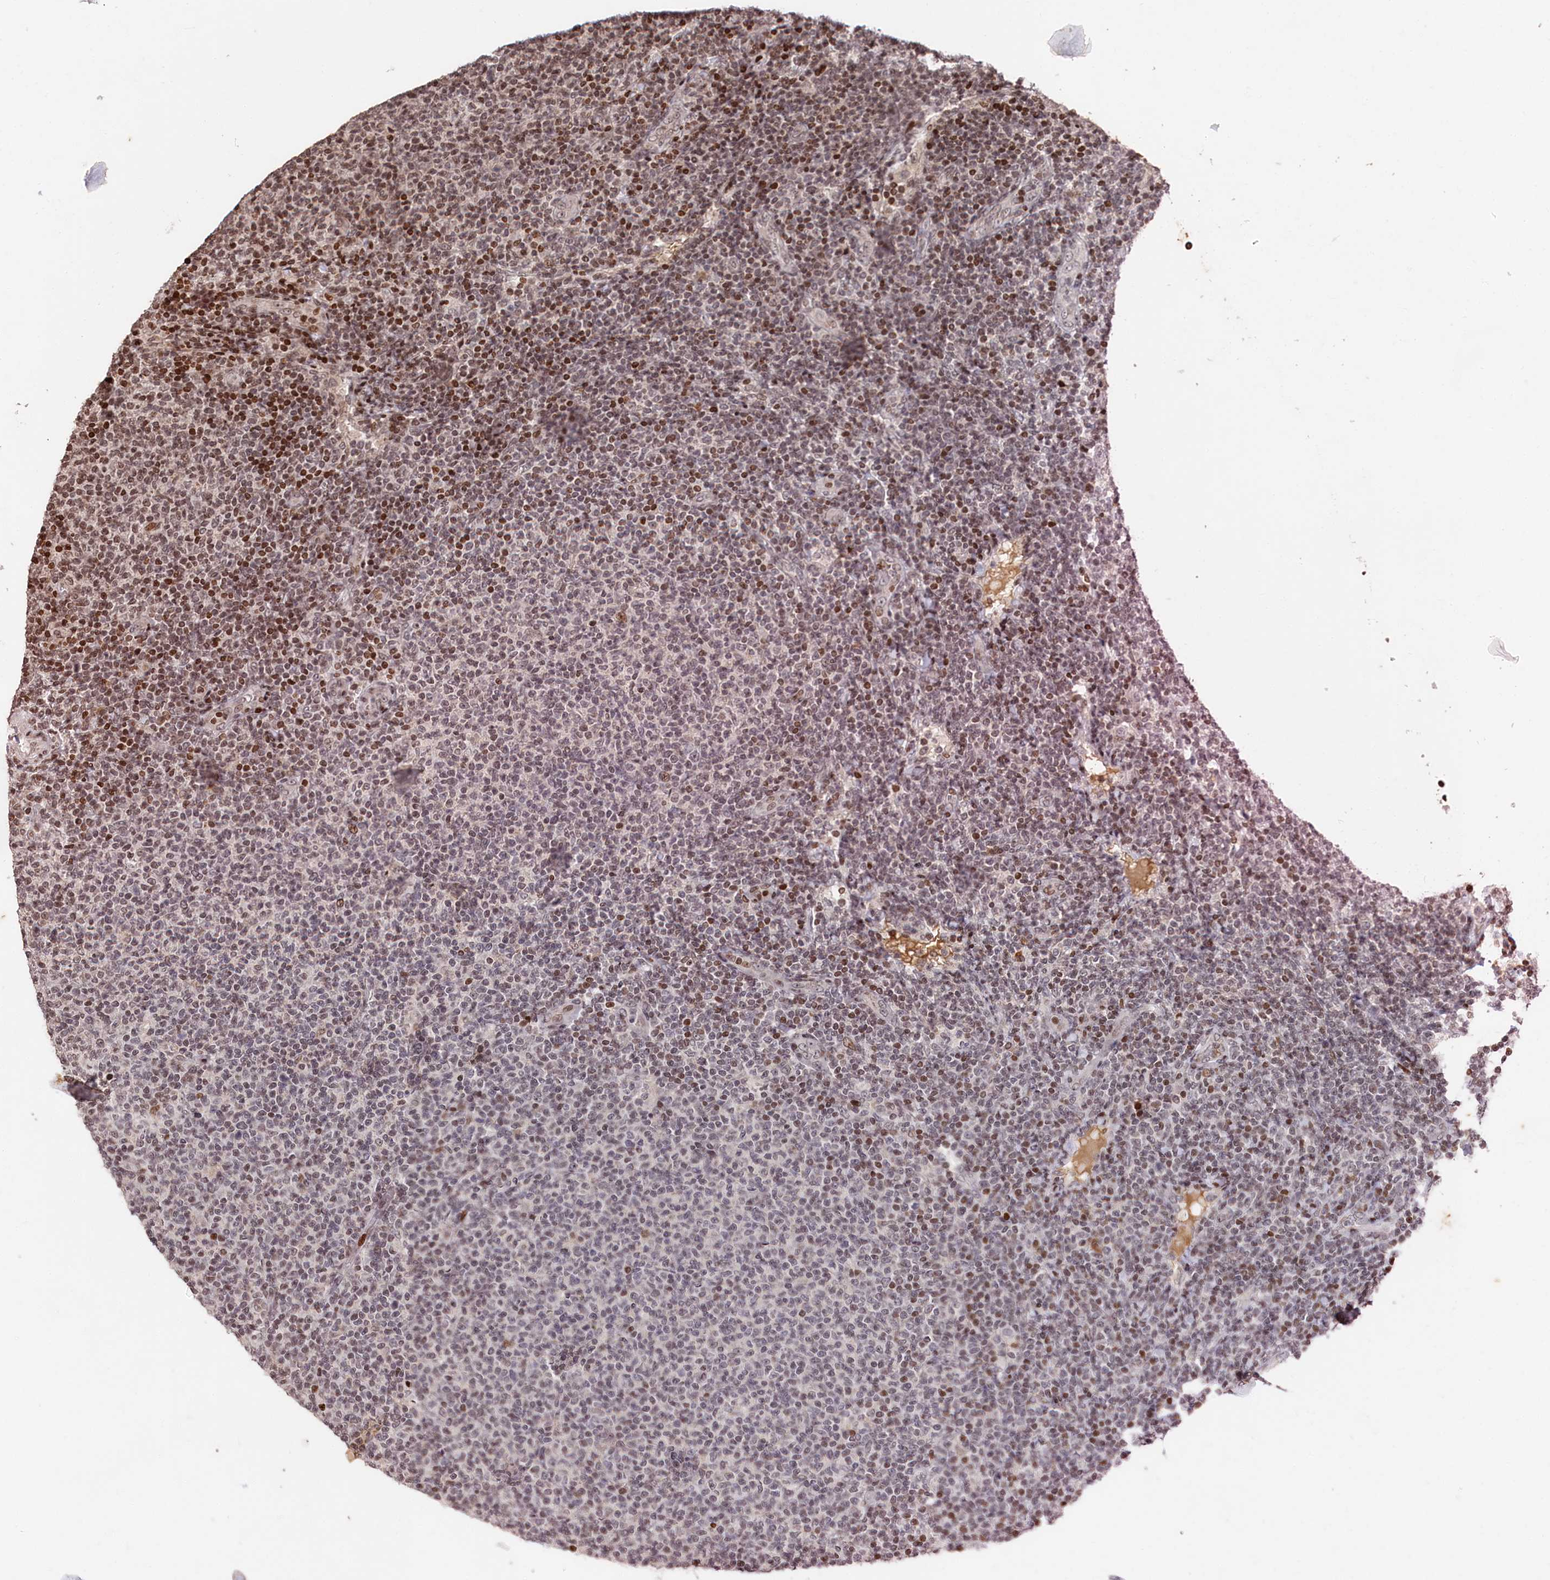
{"staining": {"intensity": "moderate", "quantity": "<25%", "location": "nuclear"}, "tissue": "lymphoma", "cell_type": "Tumor cells", "image_type": "cancer", "snomed": [{"axis": "morphology", "description": "Malignant lymphoma, non-Hodgkin's type, Low grade"}, {"axis": "topography", "description": "Lymph node"}], "caption": "High-power microscopy captured an immunohistochemistry (IHC) micrograph of low-grade malignant lymphoma, non-Hodgkin's type, revealing moderate nuclear staining in about <25% of tumor cells. (Brightfield microscopy of DAB IHC at high magnification).", "gene": "MCF2L2", "patient": {"sex": "male", "age": 66}}